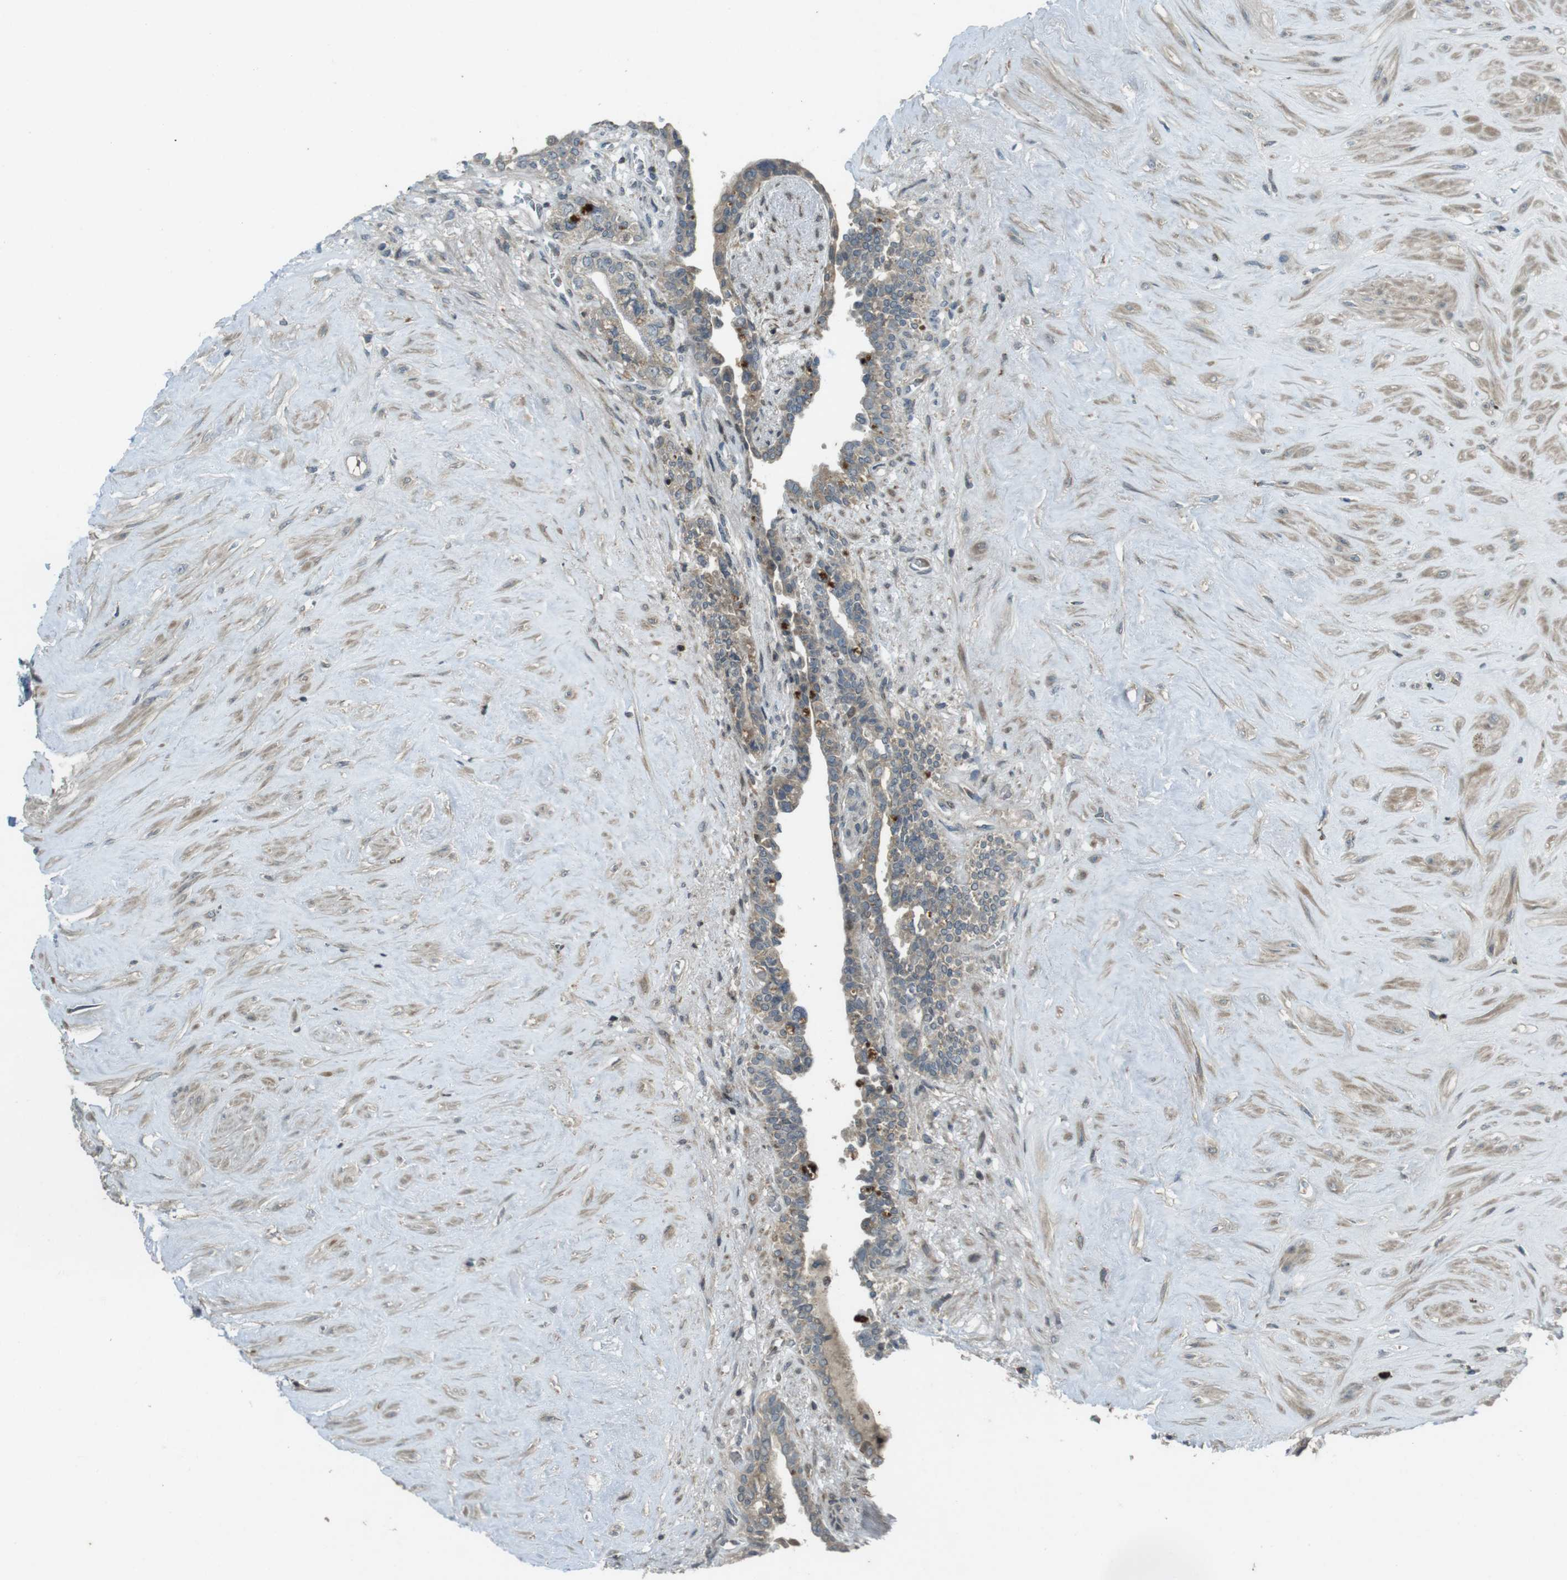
{"staining": {"intensity": "weak", "quantity": "25%-75%", "location": "cytoplasmic/membranous"}, "tissue": "seminal vesicle", "cell_type": "Glandular cells", "image_type": "normal", "snomed": [{"axis": "morphology", "description": "Normal tissue, NOS"}, {"axis": "topography", "description": "Seminal veicle"}], "caption": "Immunohistochemical staining of benign human seminal vesicle exhibits weak cytoplasmic/membranous protein expression in about 25%-75% of glandular cells.", "gene": "ZYX", "patient": {"sex": "male", "age": 63}}